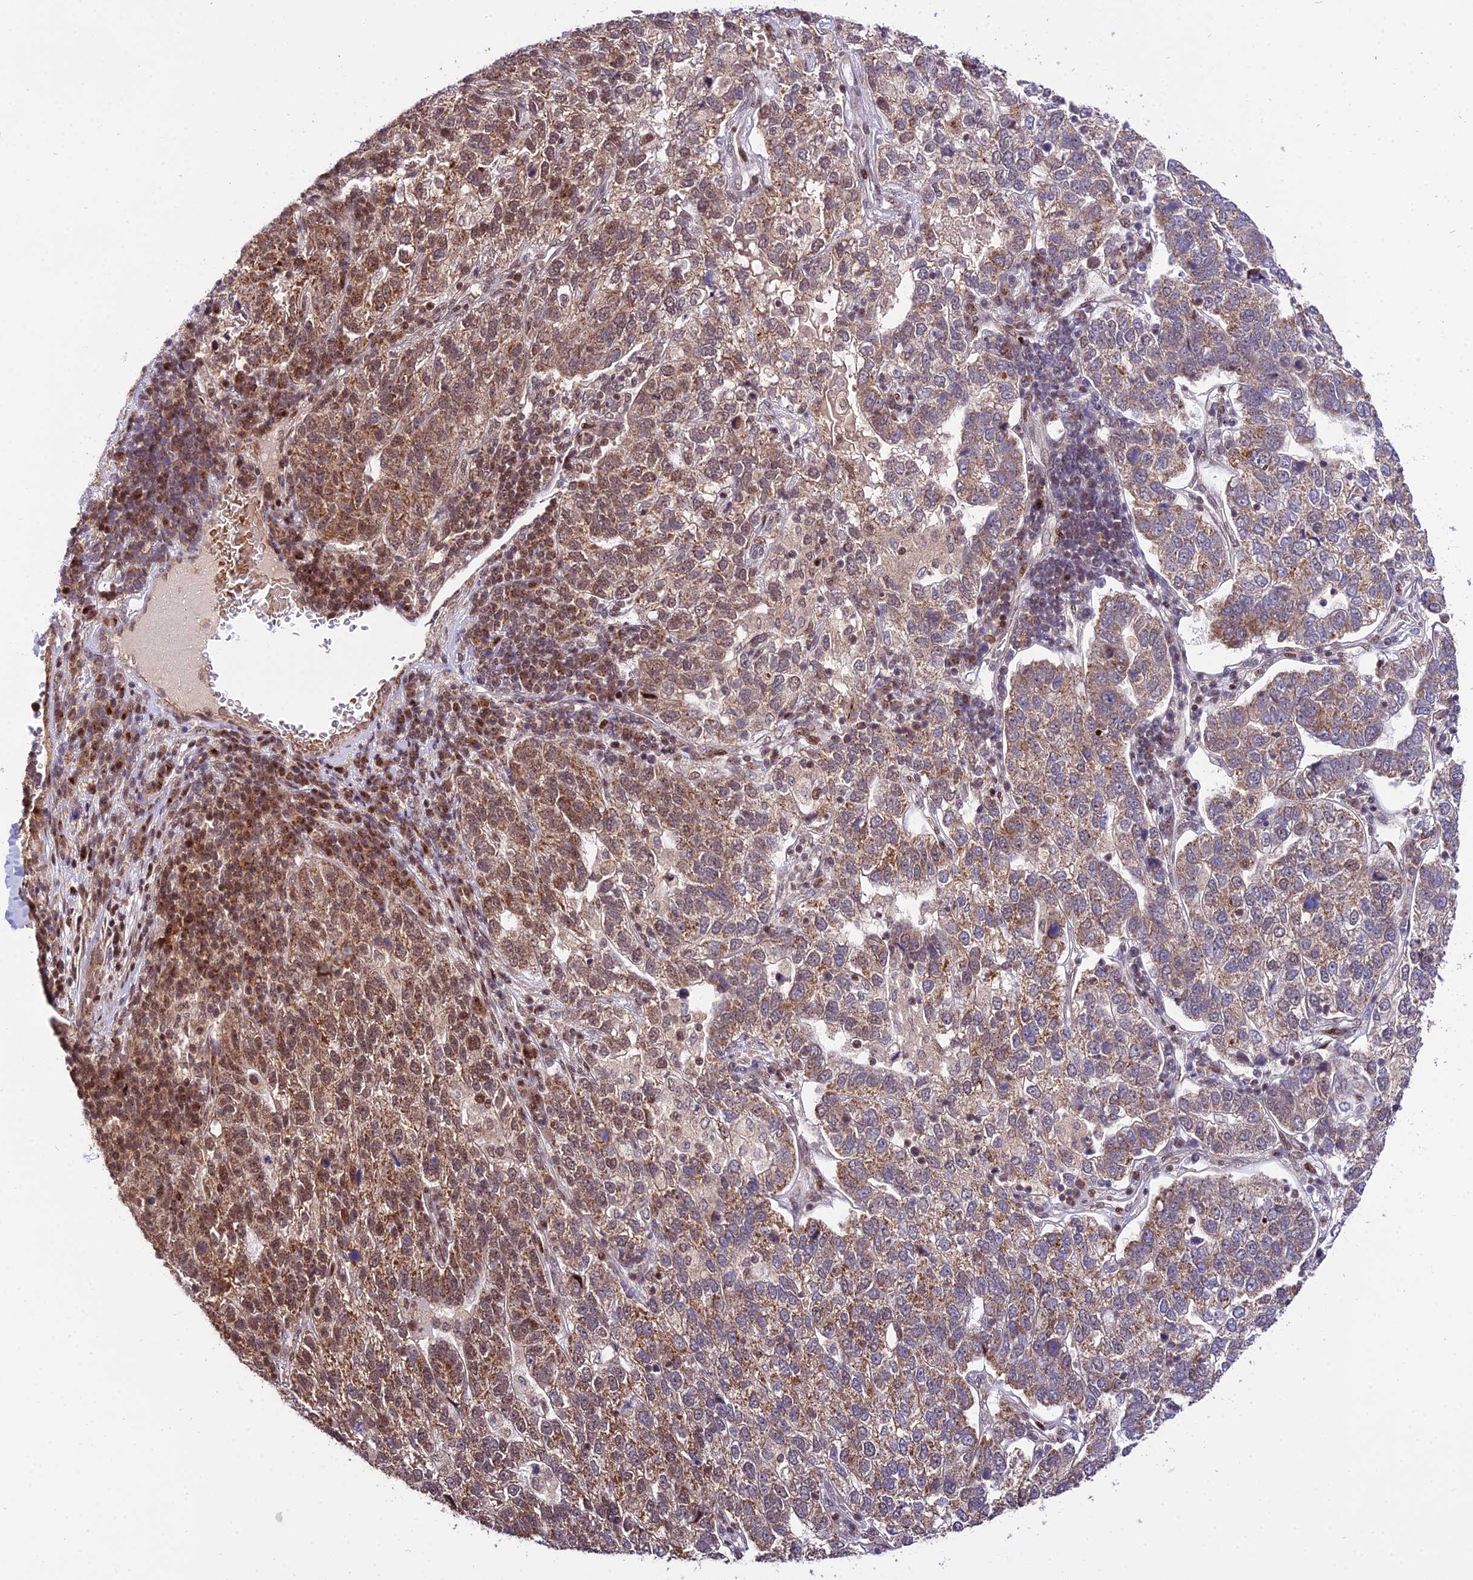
{"staining": {"intensity": "moderate", "quantity": ">75%", "location": "cytoplasmic/membranous,nuclear"}, "tissue": "pancreatic cancer", "cell_type": "Tumor cells", "image_type": "cancer", "snomed": [{"axis": "morphology", "description": "Adenocarcinoma, NOS"}, {"axis": "topography", "description": "Pancreas"}], "caption": "The image shows staining of pancreatic cancer, revealing moderate cytoplasmic/membranous and nuclear protein positivity (brown color) within tumor cells.", "gene": "CIB3", "patient": {"sex": "female", "age": 61}}